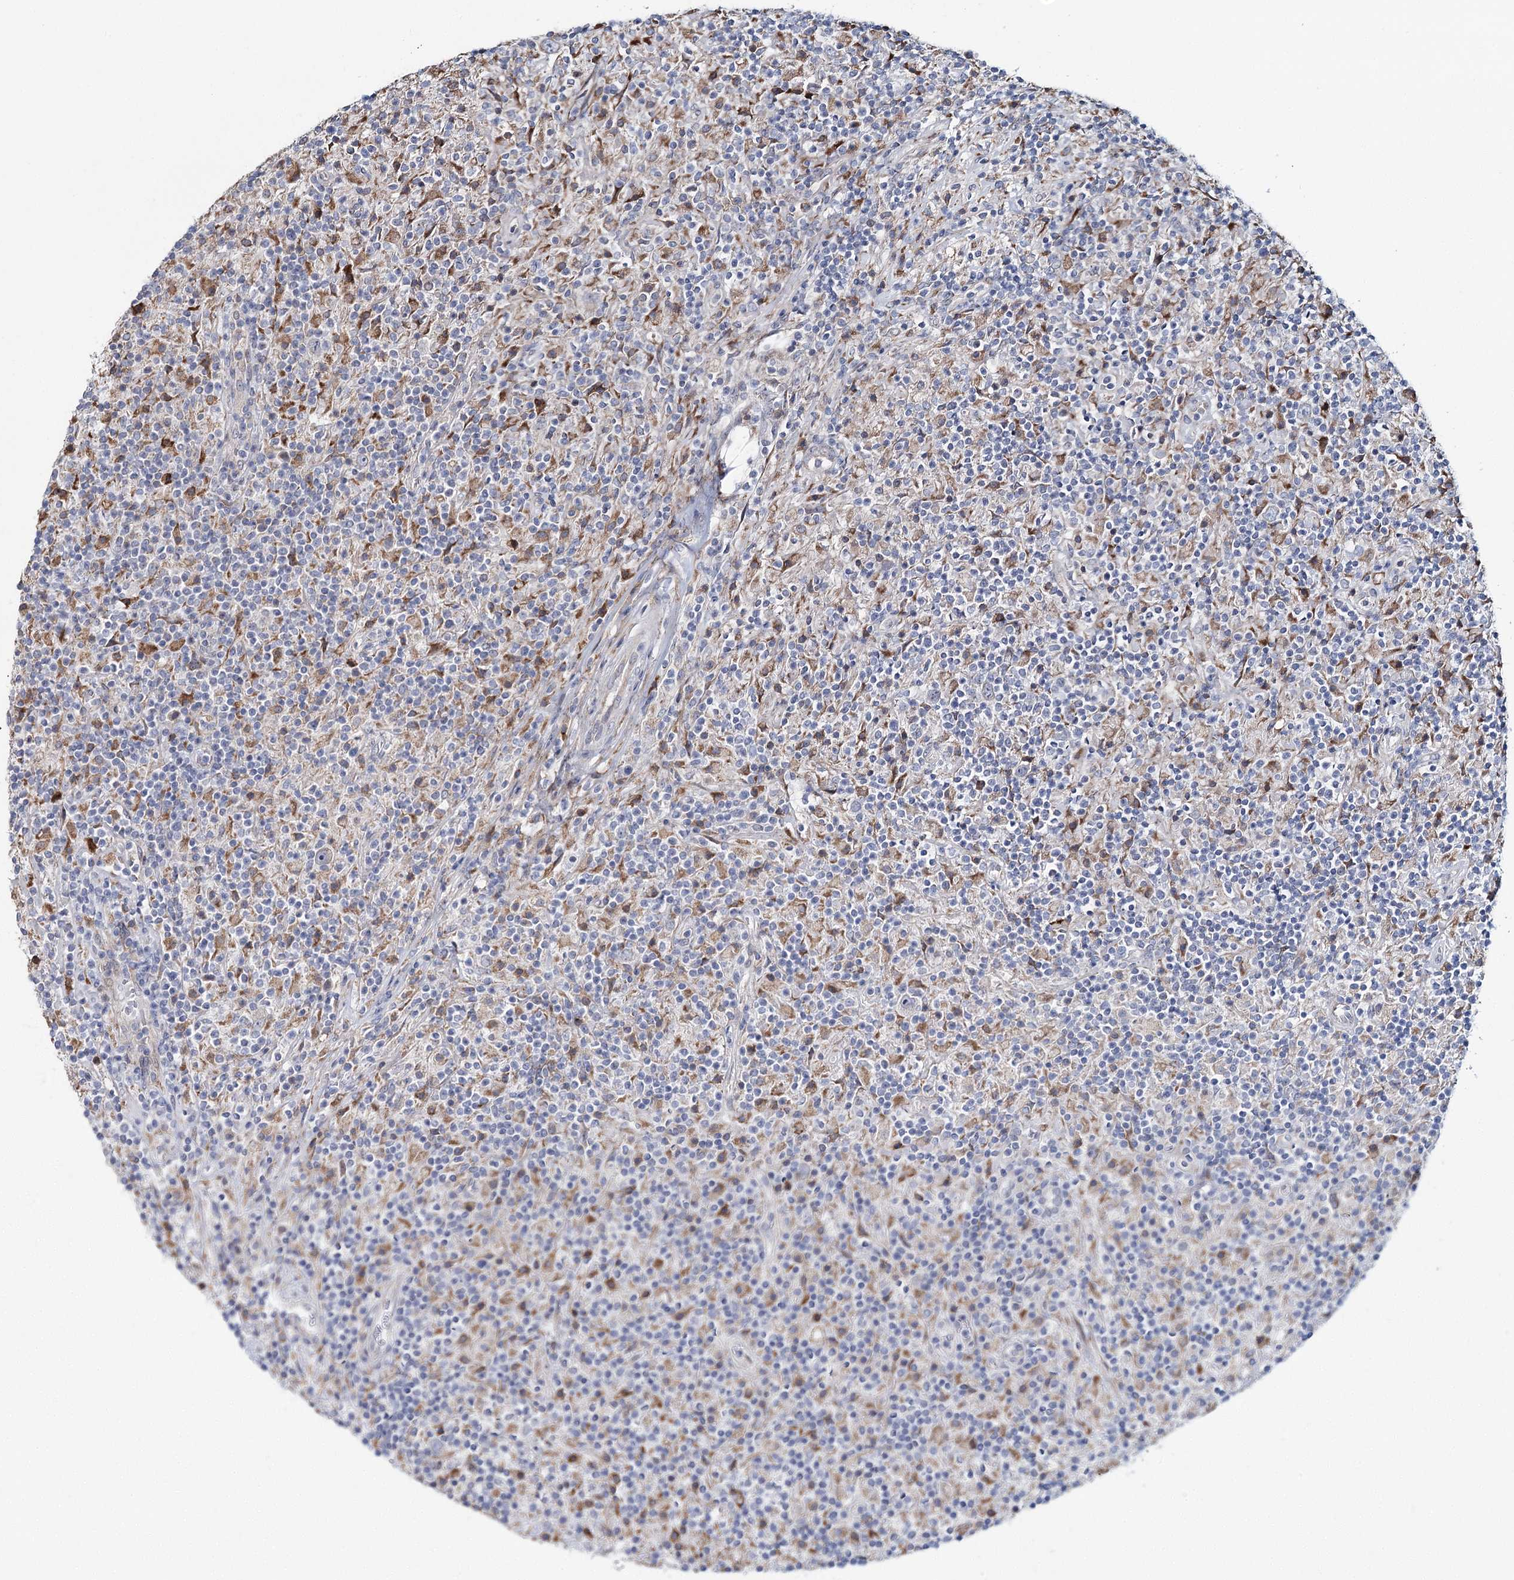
{"staining": {"intensity": "negative", "quantity": "none", "location": "none"}, "tissue": "lymphoma", "cell_type": "Tumor cells", "image_type": "cancer", "snomed": [{"axis": "morphology", "description": "Hodgkin's disease, NOS"}, {"axis": "topography", "description": "Lymph node"}], "caption": "Immunohistochemistry (IHC) of human Hodgkin's disease reveals no staining in tumor cells.", "gene": "CPLANE1", "patient": {"sex": "male", "age": 70}}